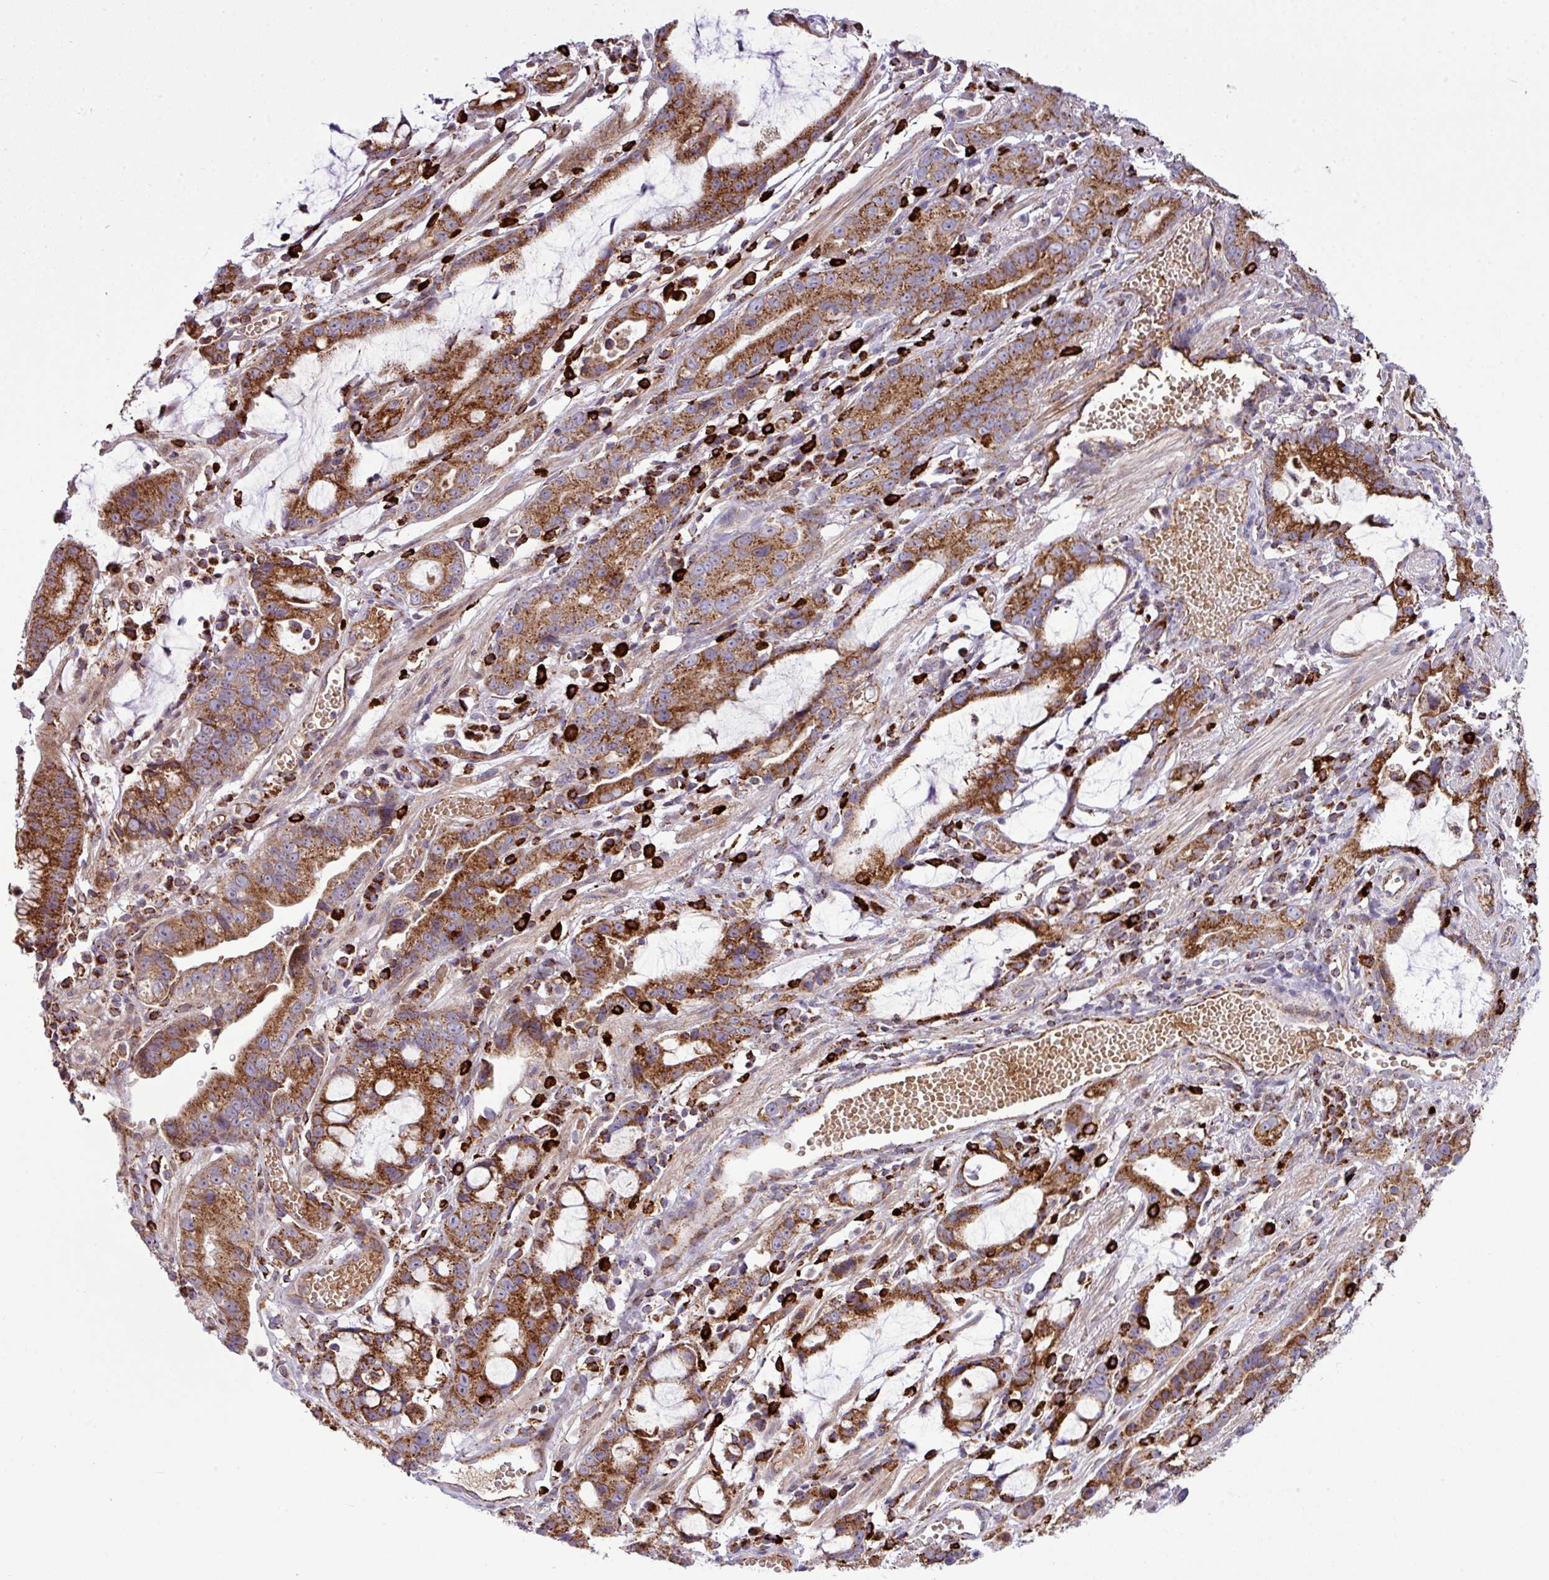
{"staining": {"intensity": "strong", "quantity": ">75%", "location": "cytoplasmic/membranous"}, "tissue": "stomach cancer", "cell_type": "Tumor cells", "image_type": "cancer", "snomed": [{"axis": "morphology", "description": "Adenocarcinoma, NOS"}, {"axis": "topography", "description": "Stomach"}], "caption": "Stomach adenocarcinoma tissue demonstrates strong cytoplasmic/membranous expression in about >75% of tumor cells", "gene": "ZNF569", "patient": {"sex": "male", "age": 55}}